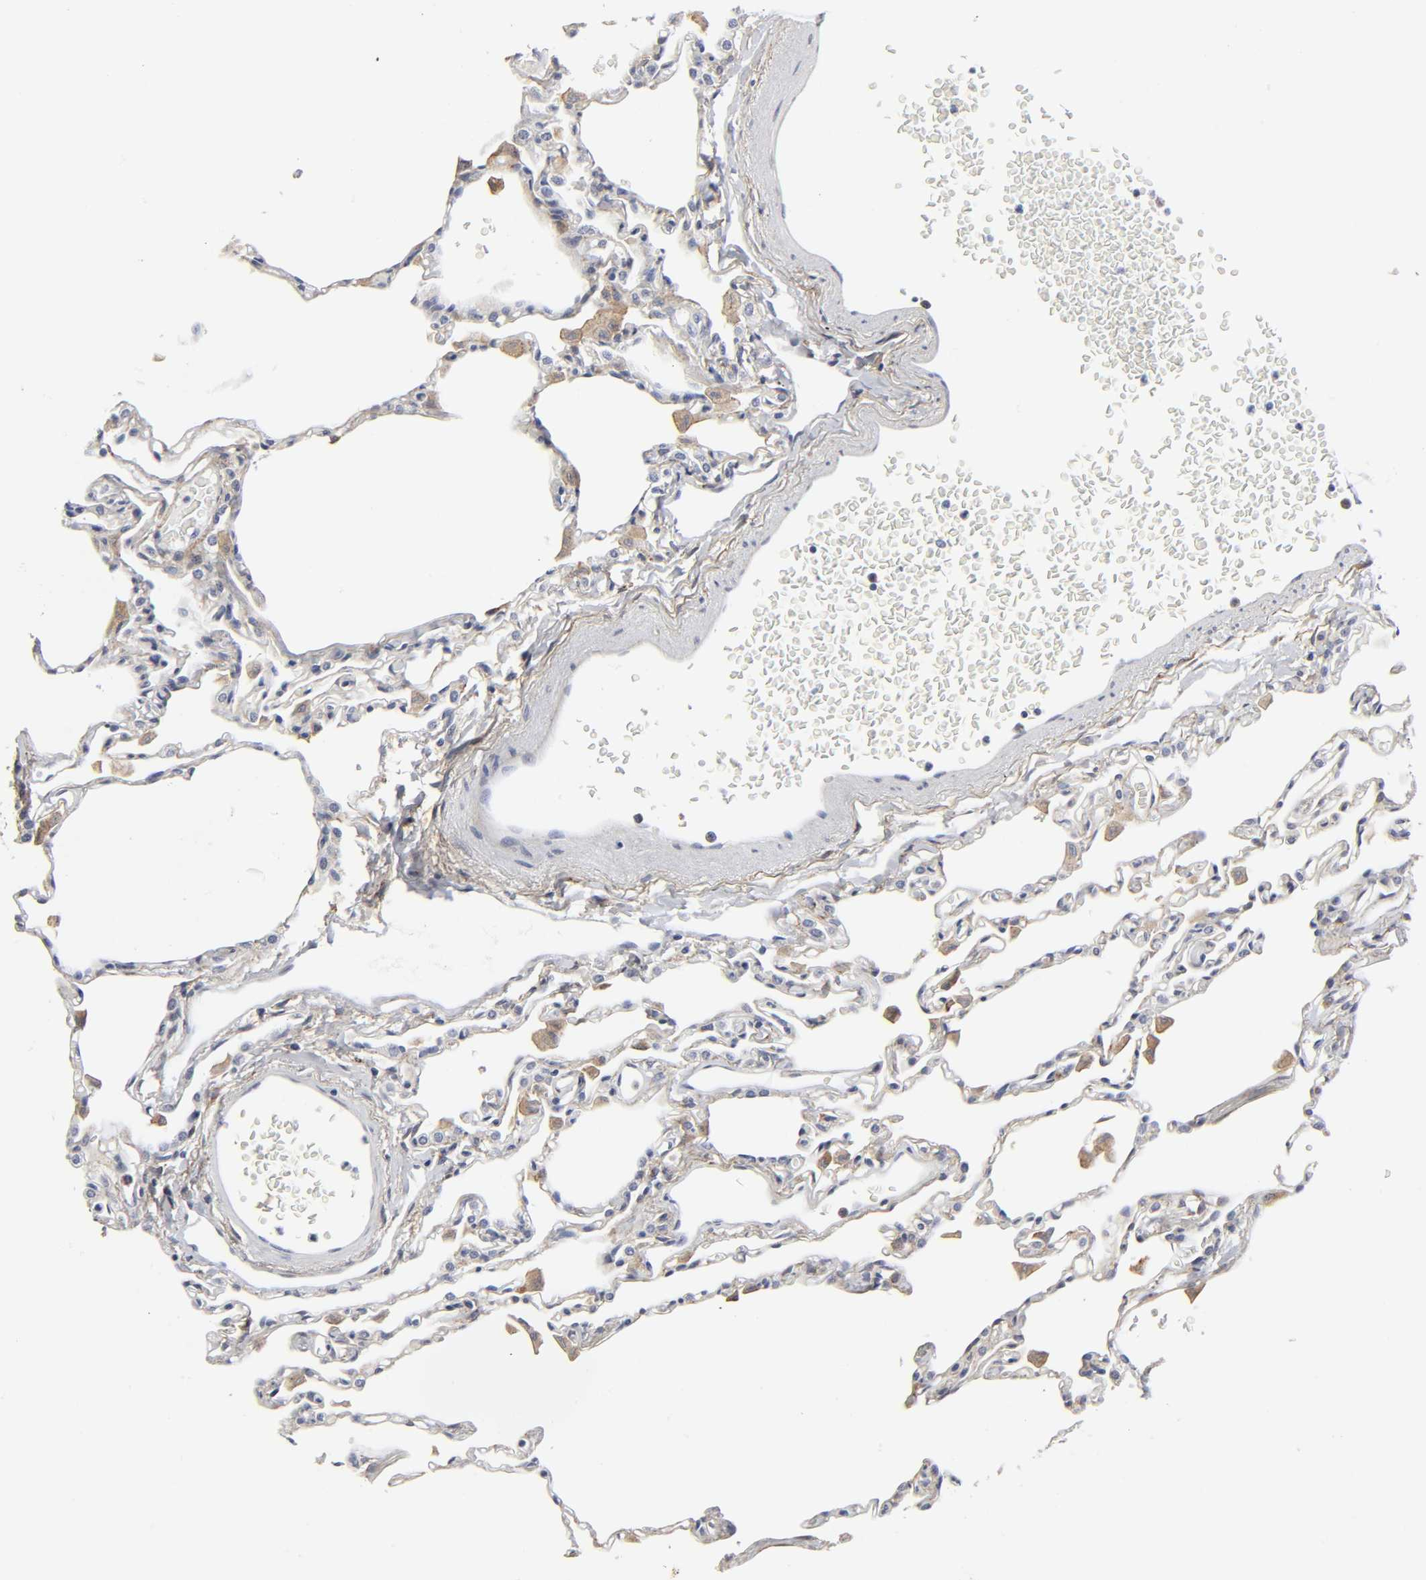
{"staining": {"intensity": "weak", "quantity": "<25%", "location": "cytoplasmic/membranous"}, "tissue": "lung", "cell_type": "Alveolar cells", "image_type": "normal", "snomed": [{"axis": "morphology", "description": "Normal tissue, NOS"}, {"axis": "topography", "description": "Lung"}], "caption": "Alveolar cells are negative for protein expression in normal human lung. (DAB IHC, high magnification).", "gene": "LRP1", "patient": {"sex": "female", "age": 49}}